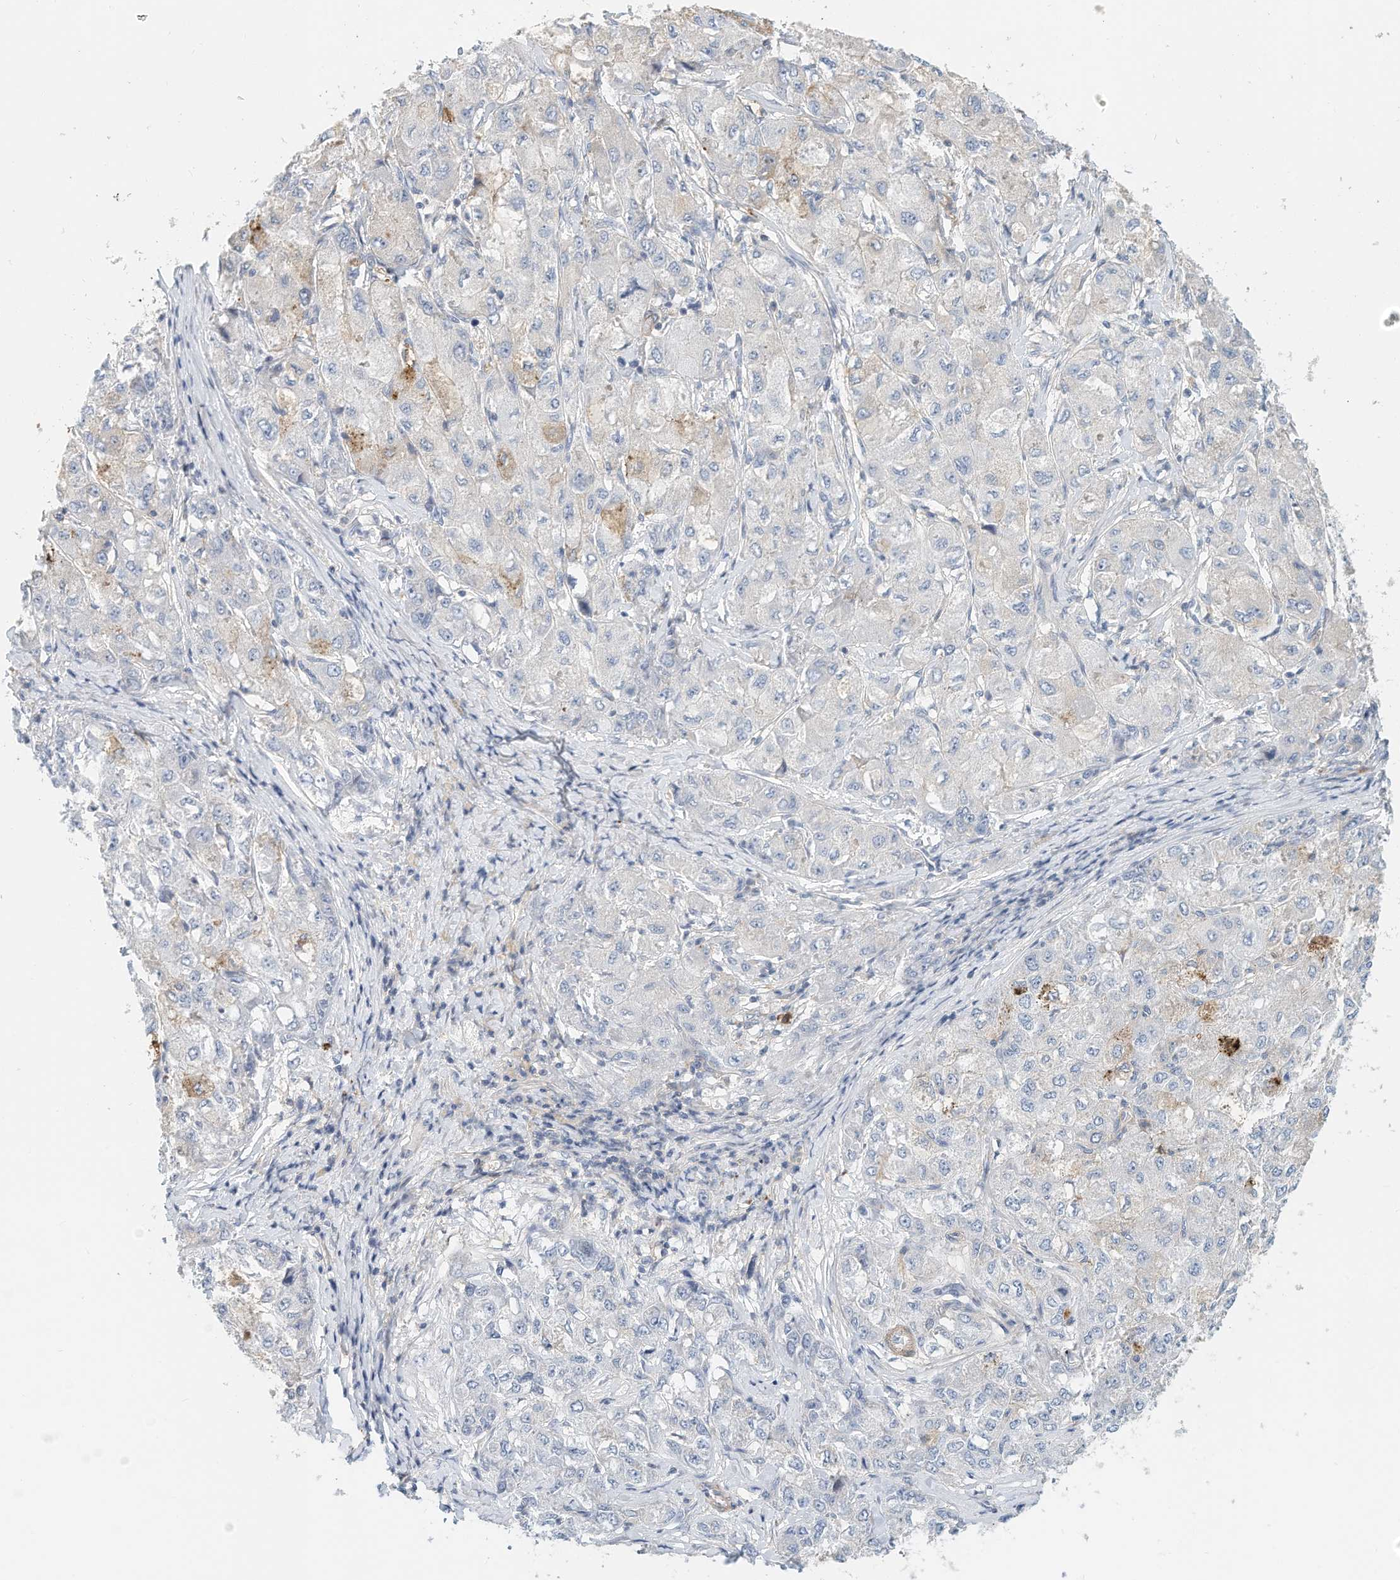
{"staining": {"intensity": "negative", "quantity": "none", "location": "none"}, "tissue": "liver cancer", "cell_type": "Tumor cells", "image_type": "cancer", "snomed": [{"axis": "morphology", "description": "Carcinoma, Hepatocellular, NOS"}, {"axis": "topography", "description": "Liver"}], "caption": "This histopathology image is of liver cancer stained with immunohistochemistry to label a protein in brown with the nuclei are counter-stained blue. There is no expression in tumor cells.", "gene": "MICAL1", "patient": {"sex": "male", "age": 80}}